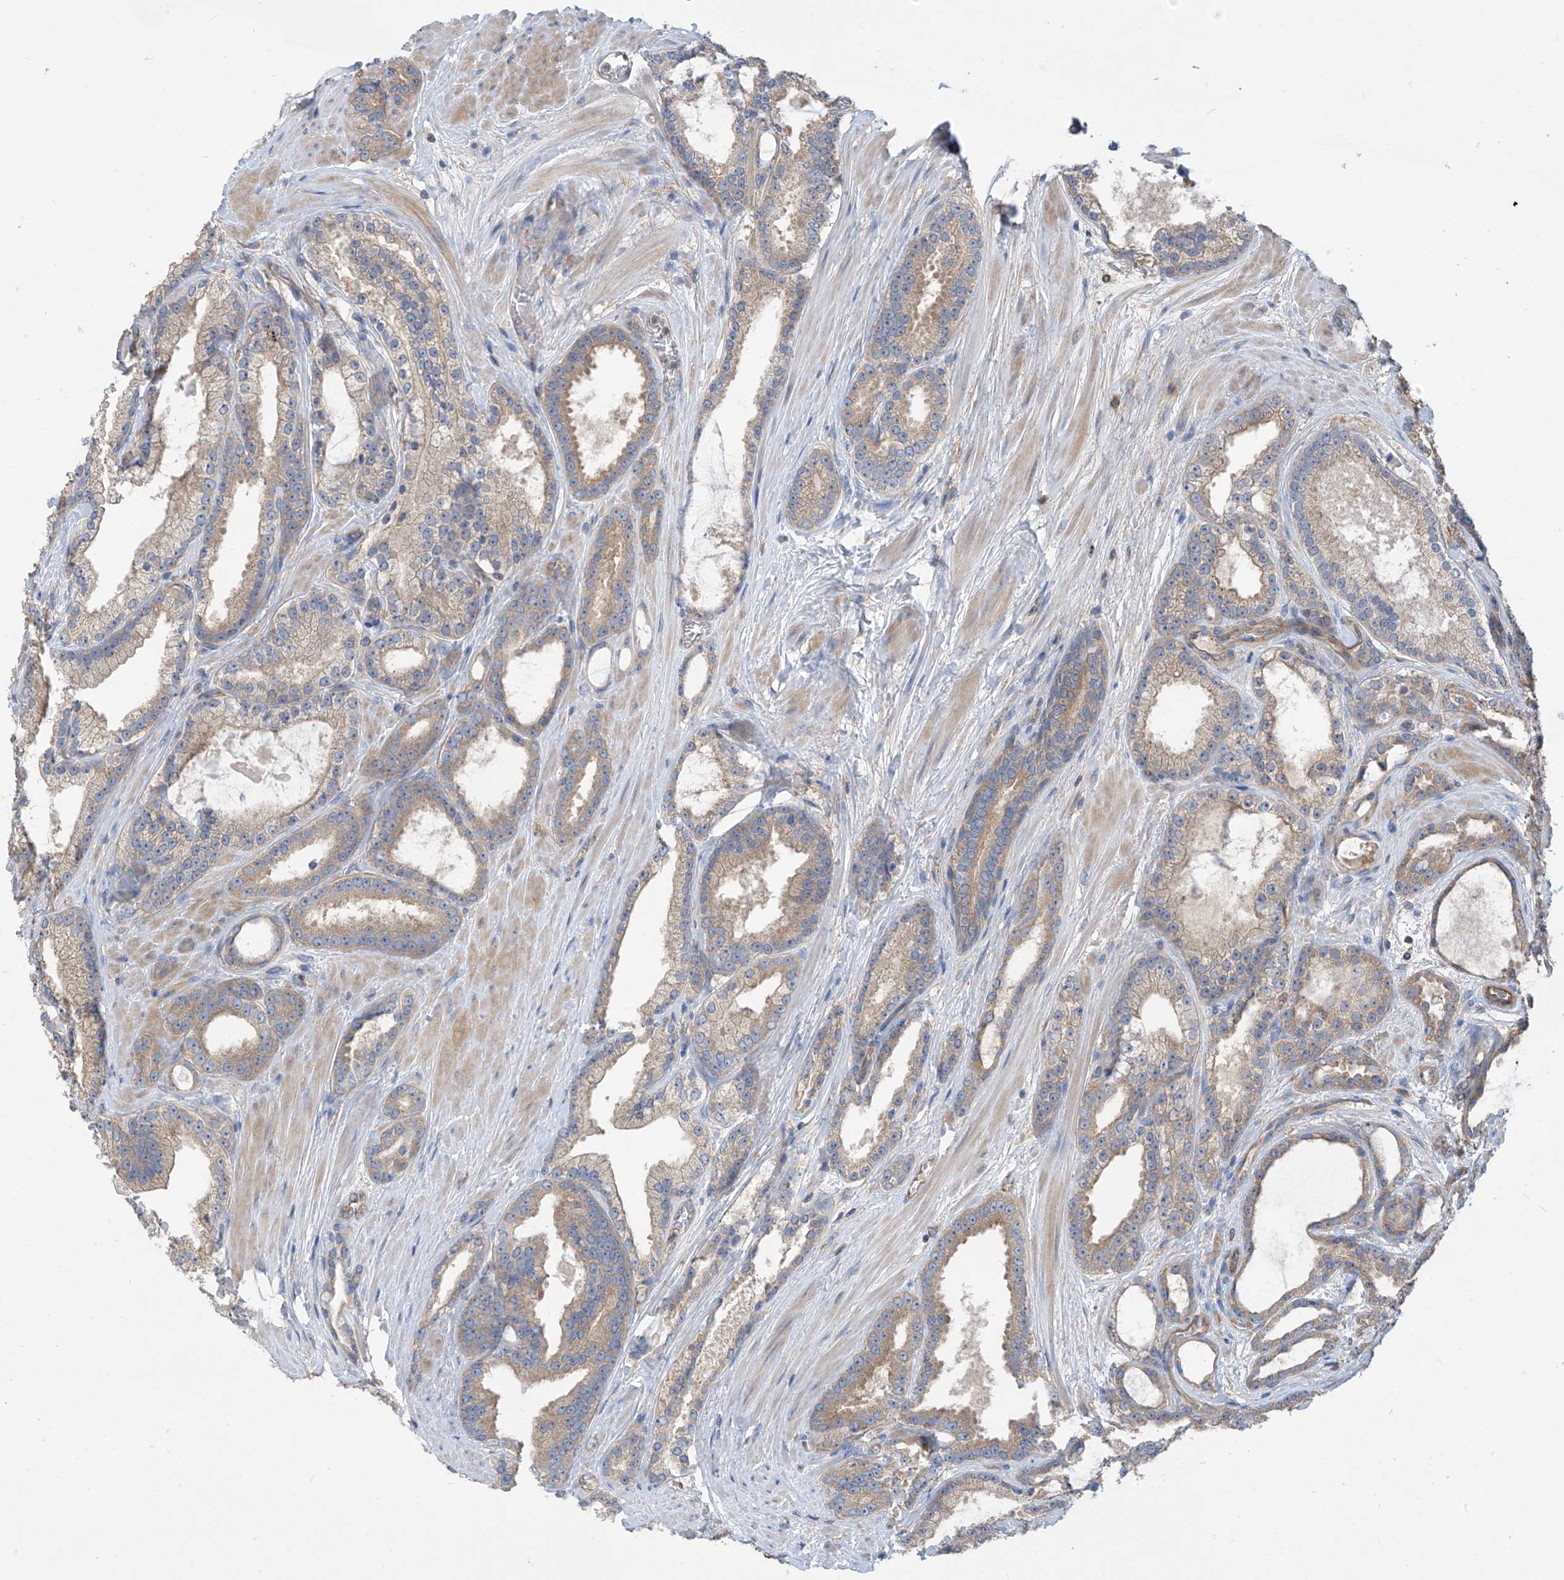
{"staining": {"intensity": "moderate", "quantity": ">75%", "location": "cytoplasmic/membranous"}, "tissue": "prostate cancer", "cell_type": "Tumor cells", "image_type": "cancer", "snomed": [{"axis": "morphology", "description": "Adenocarcinoma, High grade"}, {"axis": "topography", "description": "Prostate"}], "caption": "Prostate high-grade adenocarcinoma was stained to show a protein in brown. There is medium levels of moderate cytoplasmic/membranous positivity in about >75% of tumor cells.", "gene": "PHACTR4", "patient": {"sex": "male", "age": 60}}